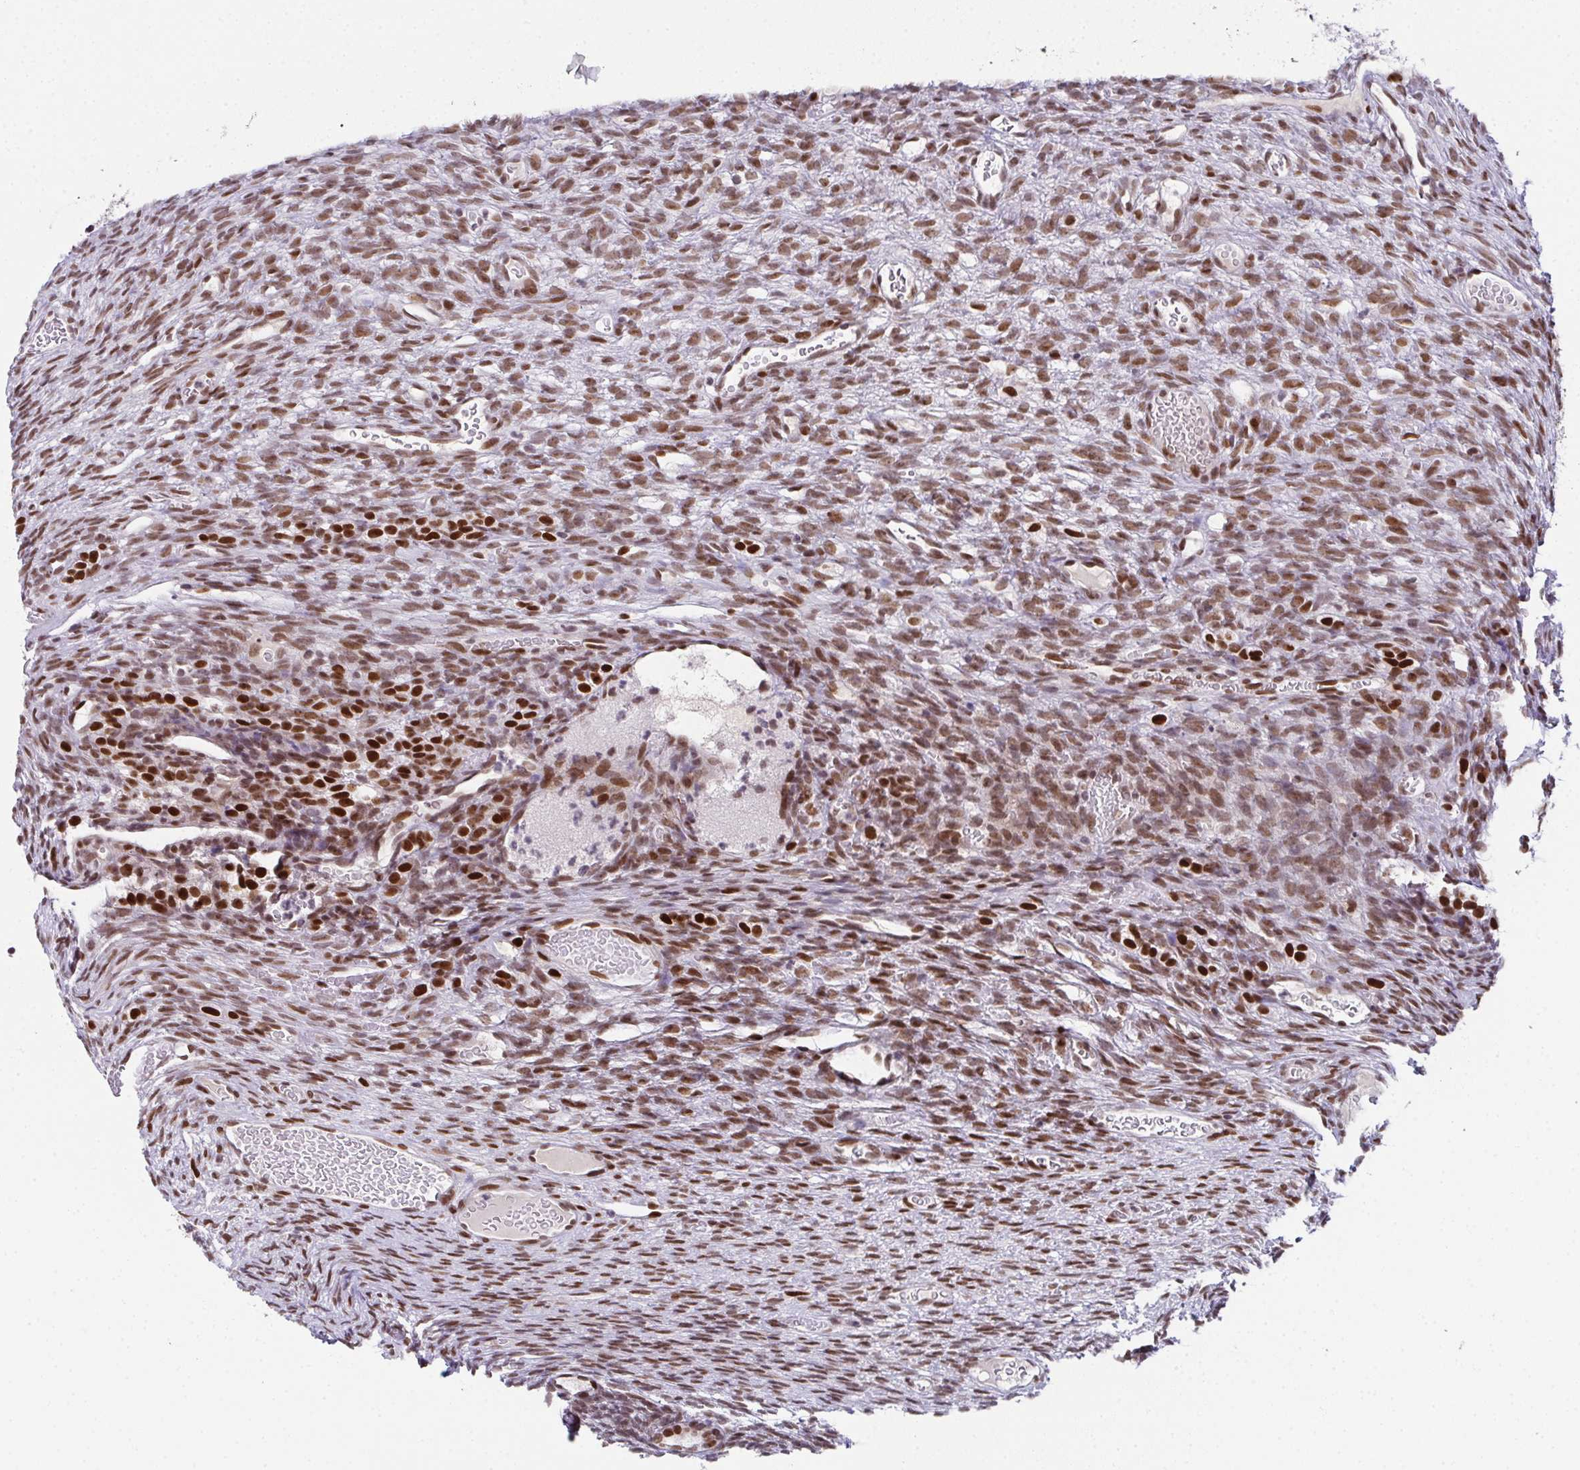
{"staining": {"intensity": "moderate", "quantity": ">75%", "location": "nuclear"}, "tissue": "ovary", "cell_type": "Ovarian stroma cells", "image_type": "normal", "snomed": [{"axis": "morphology", "description": "Normal tissue, NOS"}, {"axis": "topography", "description": "Ovary"}], "caption": "Brown immunohistochemical staining in unremarkable human ovary shows moderate nuclear staining in approximately >75% of ovarian stroma cells.", "gene": "RB1", "patient": {"sex": "female", "age": 34}}